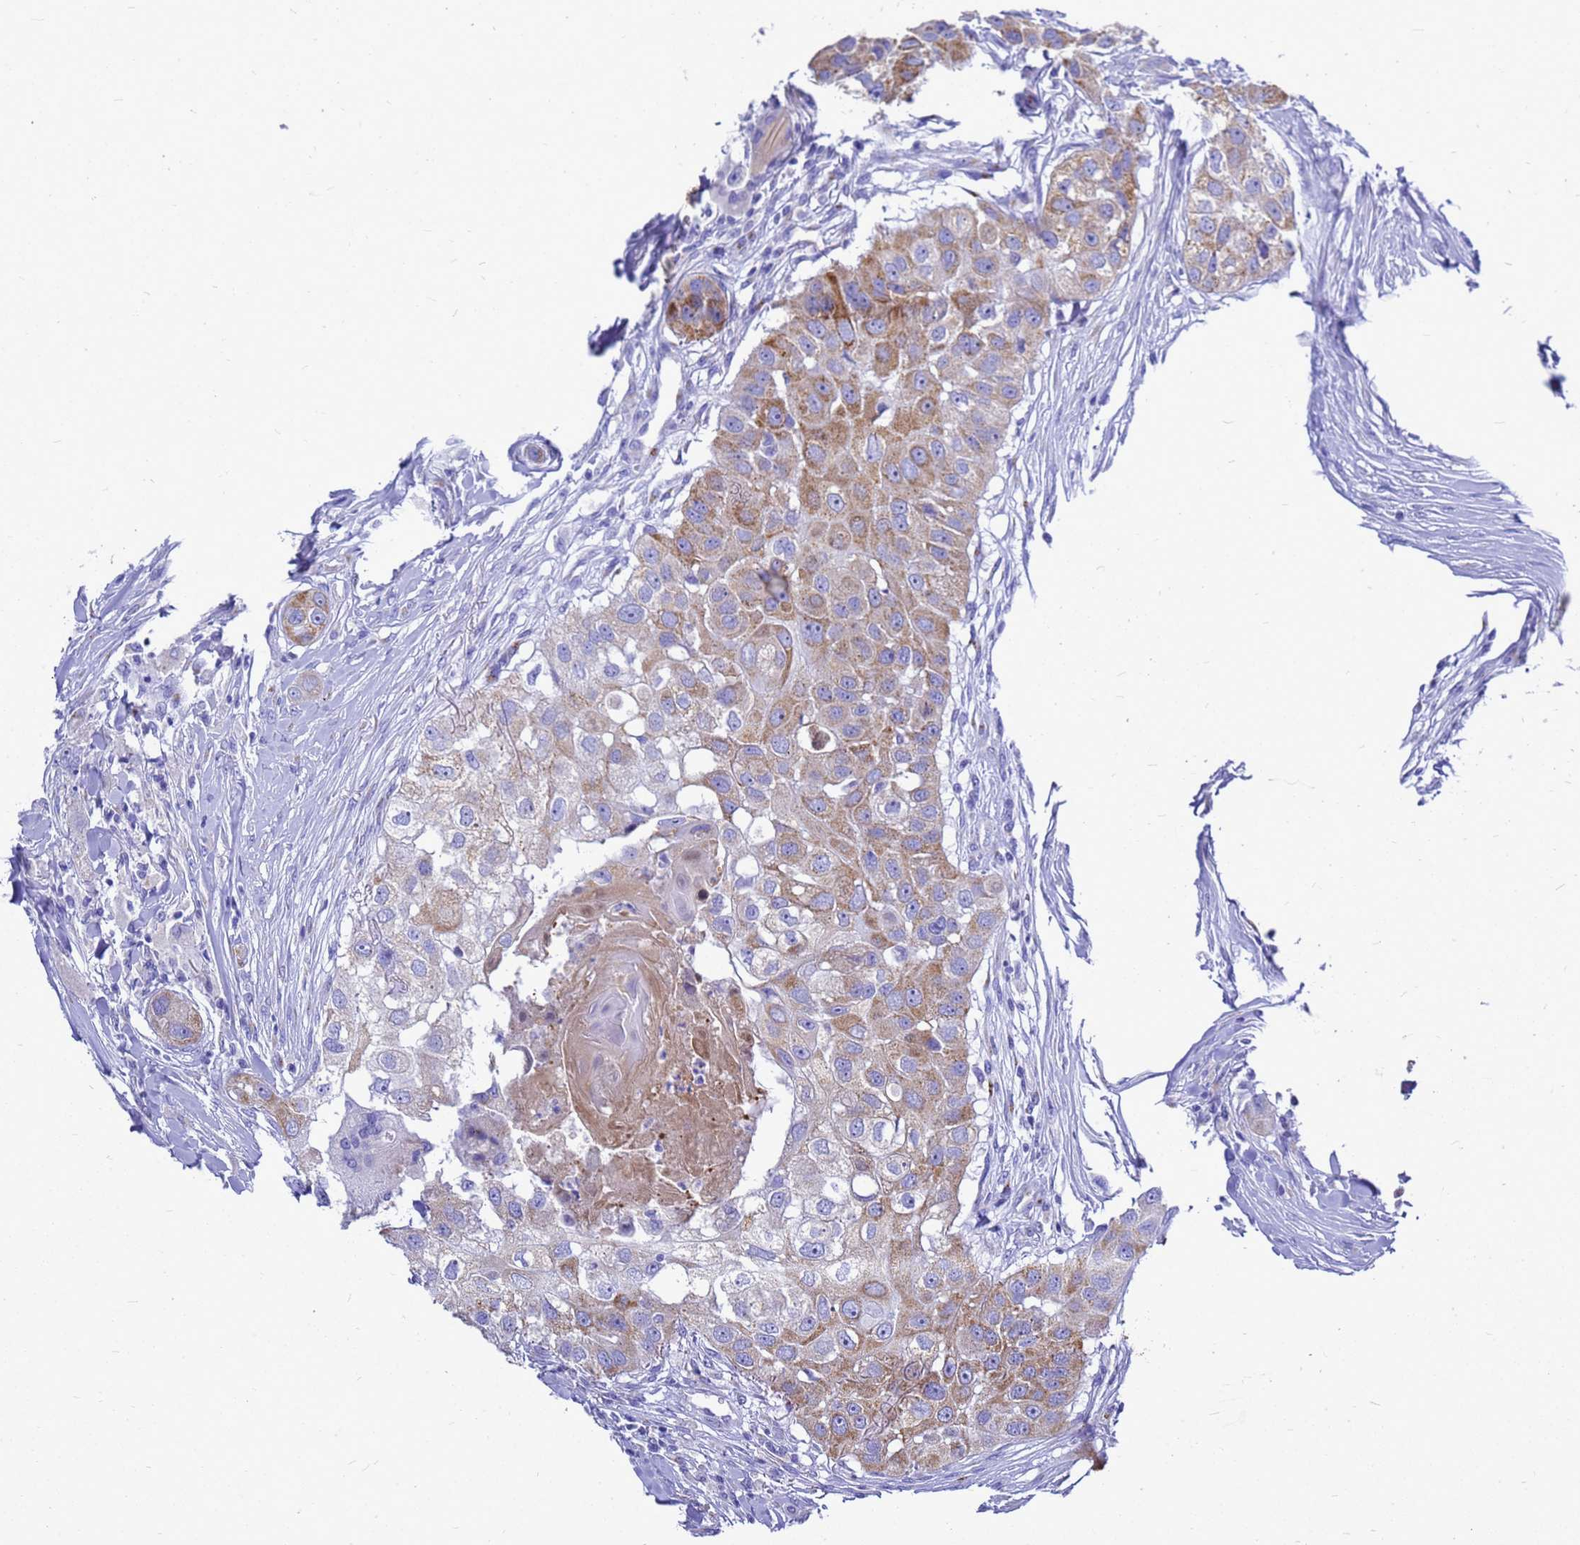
{"staining": {"intensity": "moderate", "quantity": "25%-75%", "location": "cytoplasmic/membranous"}, "tissue": "head and neck cancer", "cell_type": "Tumor cells", "image_type": "cancer", "snomed": [{"axis": "morphology", "description": "Normal tissue, NOS"}, {"axis": "morphology", "description": "Squamous cell carcinoma, NOS"}, {"axis": "topography", "description": "Skeletal muscle"}, {"axis": "topography", "description": "Head-Neck"}], "caption": "Squamous cell carcinoma (head and neck) stained for a protein (brown) exhibits moderate cytoplasmic/membranous positive staining in about 25%-75% of tumor cells.", "gene": "OR52E2", "patient": {"sex": "male", "age": 51}}